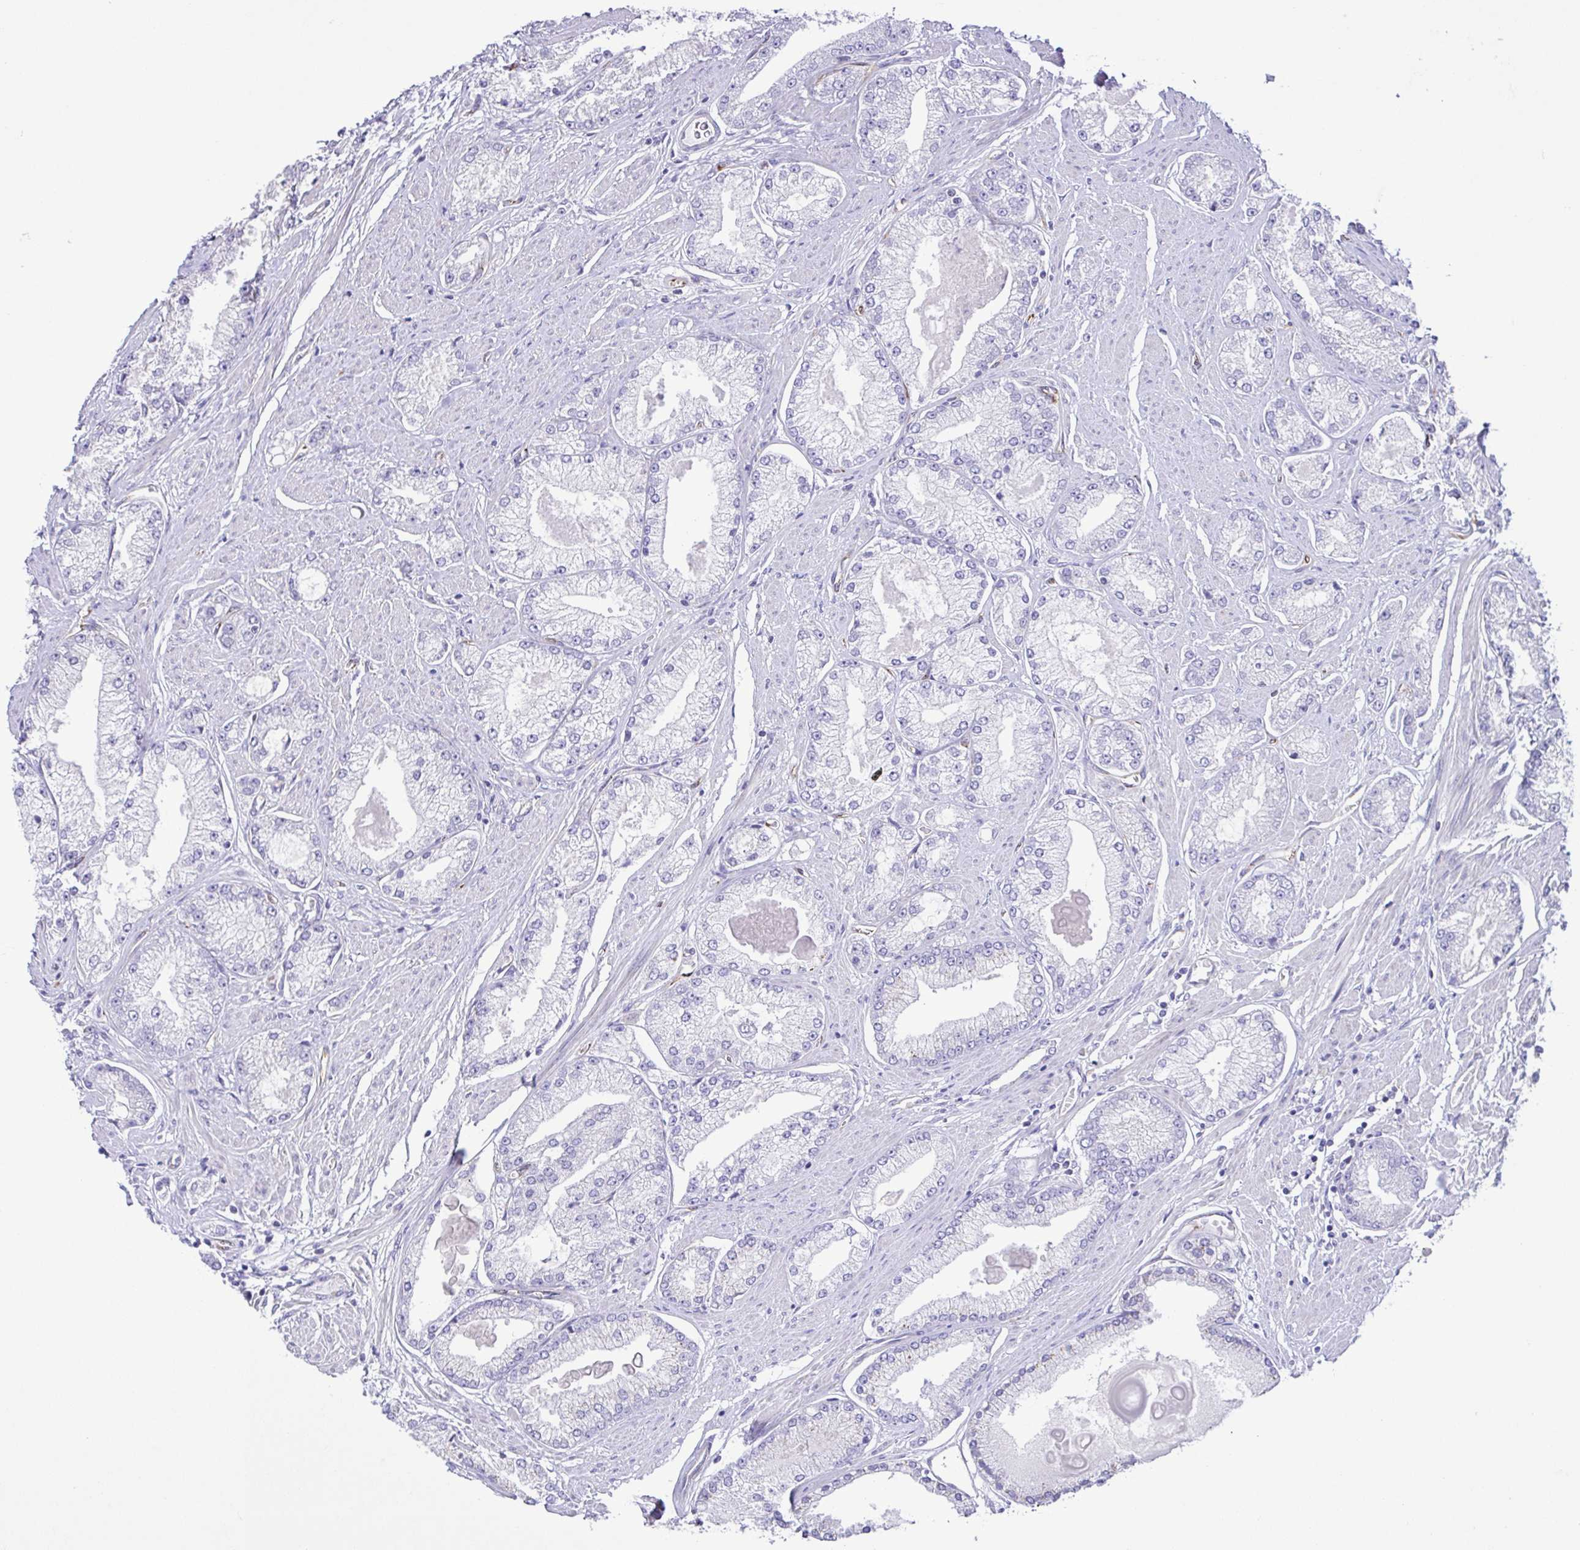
{"staining": {"intensity": "negative", "quantity": "none", "location": "none"}, "tissue": "prostate cancer", "cell_type": "Tumor cells", "image_type": "cancer", "snomed": [{"axis": "morphology", "description": "Adenocarcinoma, High grade"}, {"axis": "topography", "description": "Prostate"}], "caption": "This is a histopathology image of immunohistochemistry staining of prostate cancer, which shows no expression in tumor cells. (DAB IHC with hematoxylin counter stain).", "gene": "FLT1", "patient": {"sex": "male", "age": 68}}